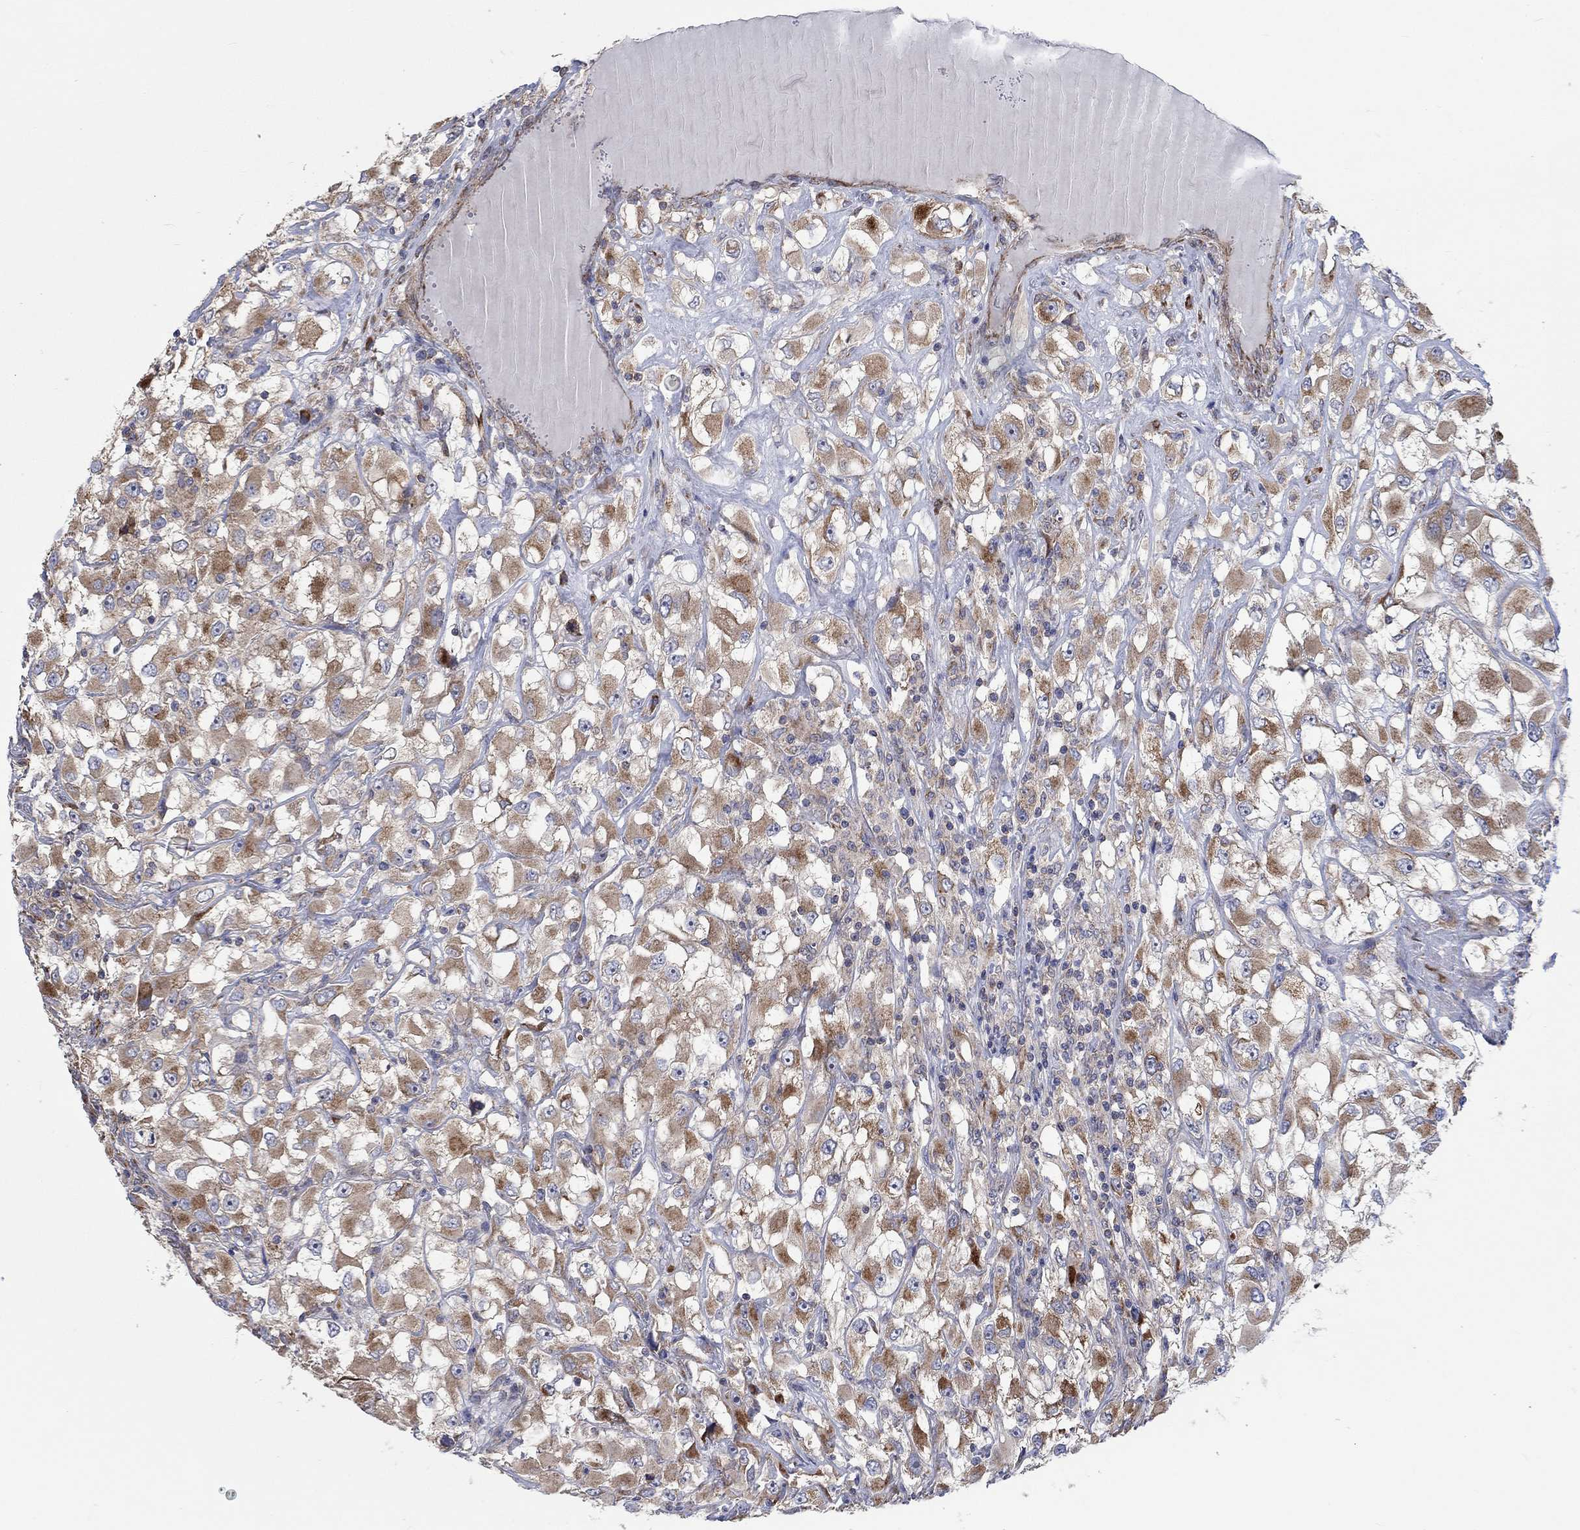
{"staining": {"intensity": "moderate", "quantity": "25%-75%", "location": "cytoplasmic/membranous"}, "tissue": "renal cancer", "cell_type": "Tumor cells", "image_type": "cancer", "snomed": [{"axis": "morphology", "description": "Adenocarcinoma, NOS"}, {"axis": "topography", "description": "Kidney"}], "caption": "Adenocarcinoma (renal) stained with a protein marker reveals moderate staining in tumor cells.", "gene": "RPLP0", "patient": {"sex": "female", "age": 52}}